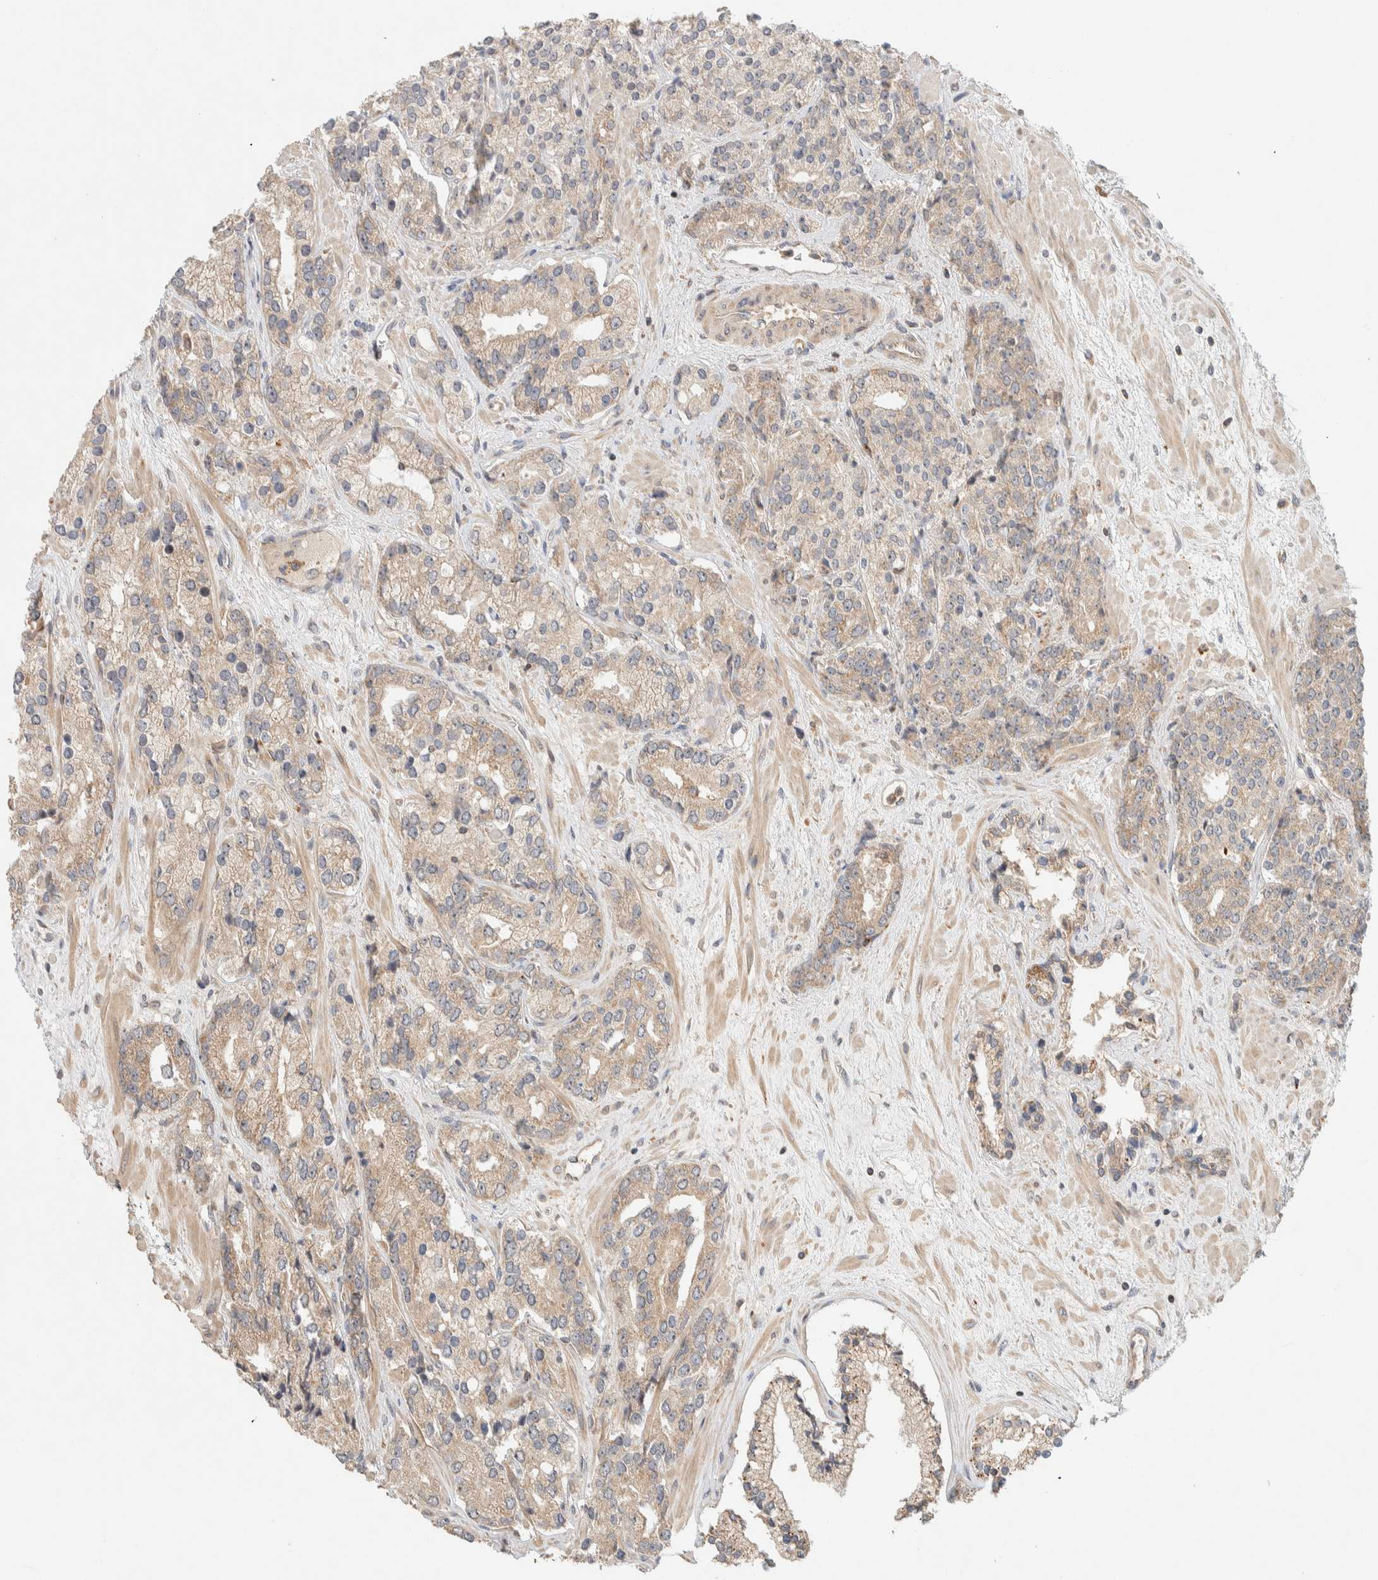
{"staining": {"intensity": "weak", "quantity": ">75%", "location": "cytoplasmic/membranous"}, "tissue": "prostate cancer", "cell_type": "Tumor cells", "image_type": "cancer", "snomed": [{"axis": "morphology", "description": "Adenocarcinoma, High grade"}, {"axis": "topography", "description": "Prostate"}], "caption": "This is an image of immunohistochemistry staining of prostate cancer, which shows weak staining in the cytoplasmic/membranous of tumor cells.", "gene": "KIF9", "patient": {"sex": "male", "age": 71}}